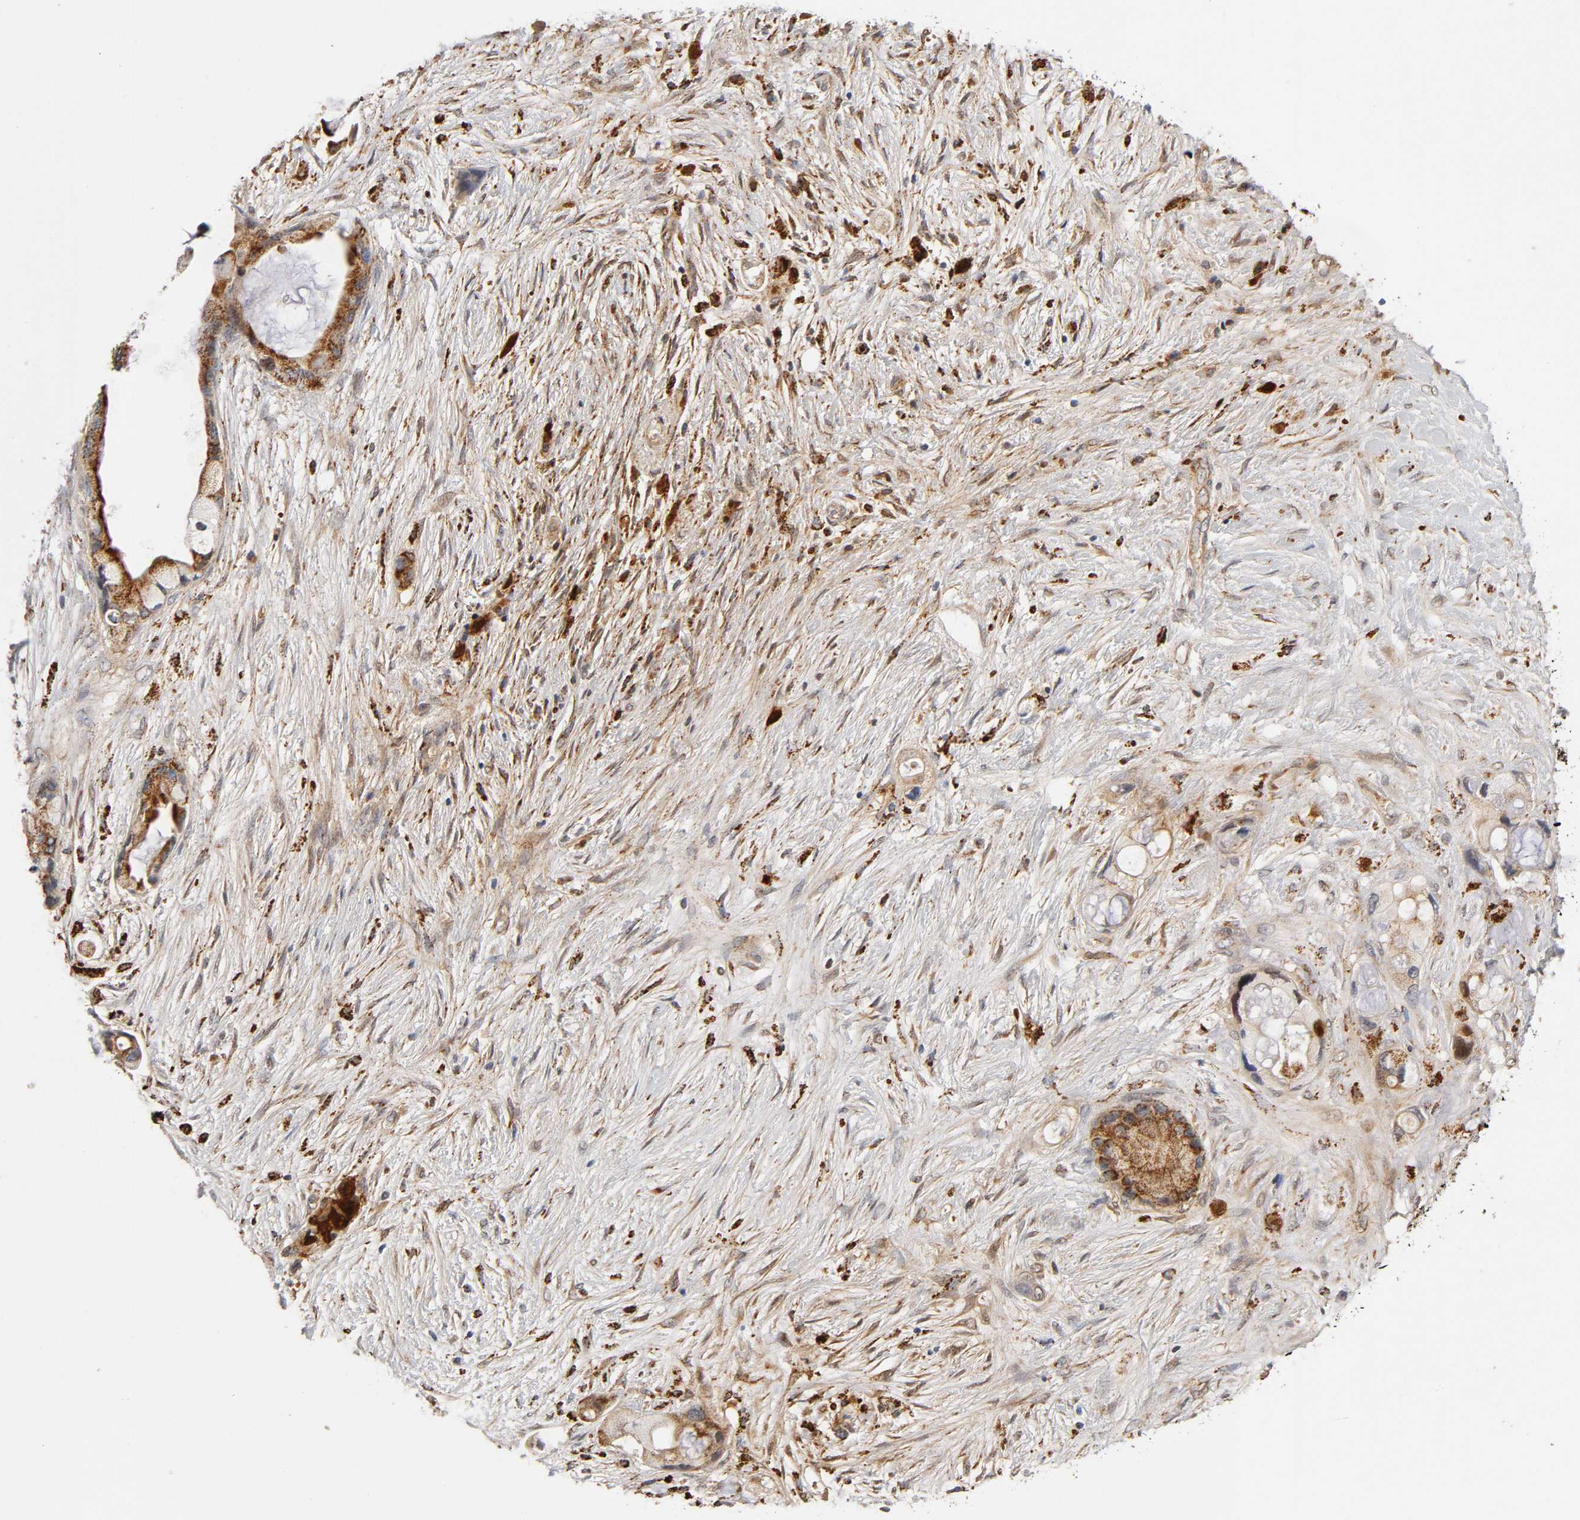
{"staining": {"intensity": "strong", "quantity": ">75%", "location": "cytoplasmic/membranous"}, "tissue": "pancreatic cancer", "cell_type": "Tumor cells", "image_type": "cancer", "snomed": [{"axis": "morphology", "description": "Adenocarcinoma, NOS"}, {"axis": "topography", "description": "Pancreas"}], "caption": "This micrograph reveals IHC staining of human pancreatic cancer (adenocarcinoma), with high strong cytoplasmic/membranous staining in approximately >75% of tumor cells.", "gene": "ISG15", "patient": {"sex": "female", "age": 59}}